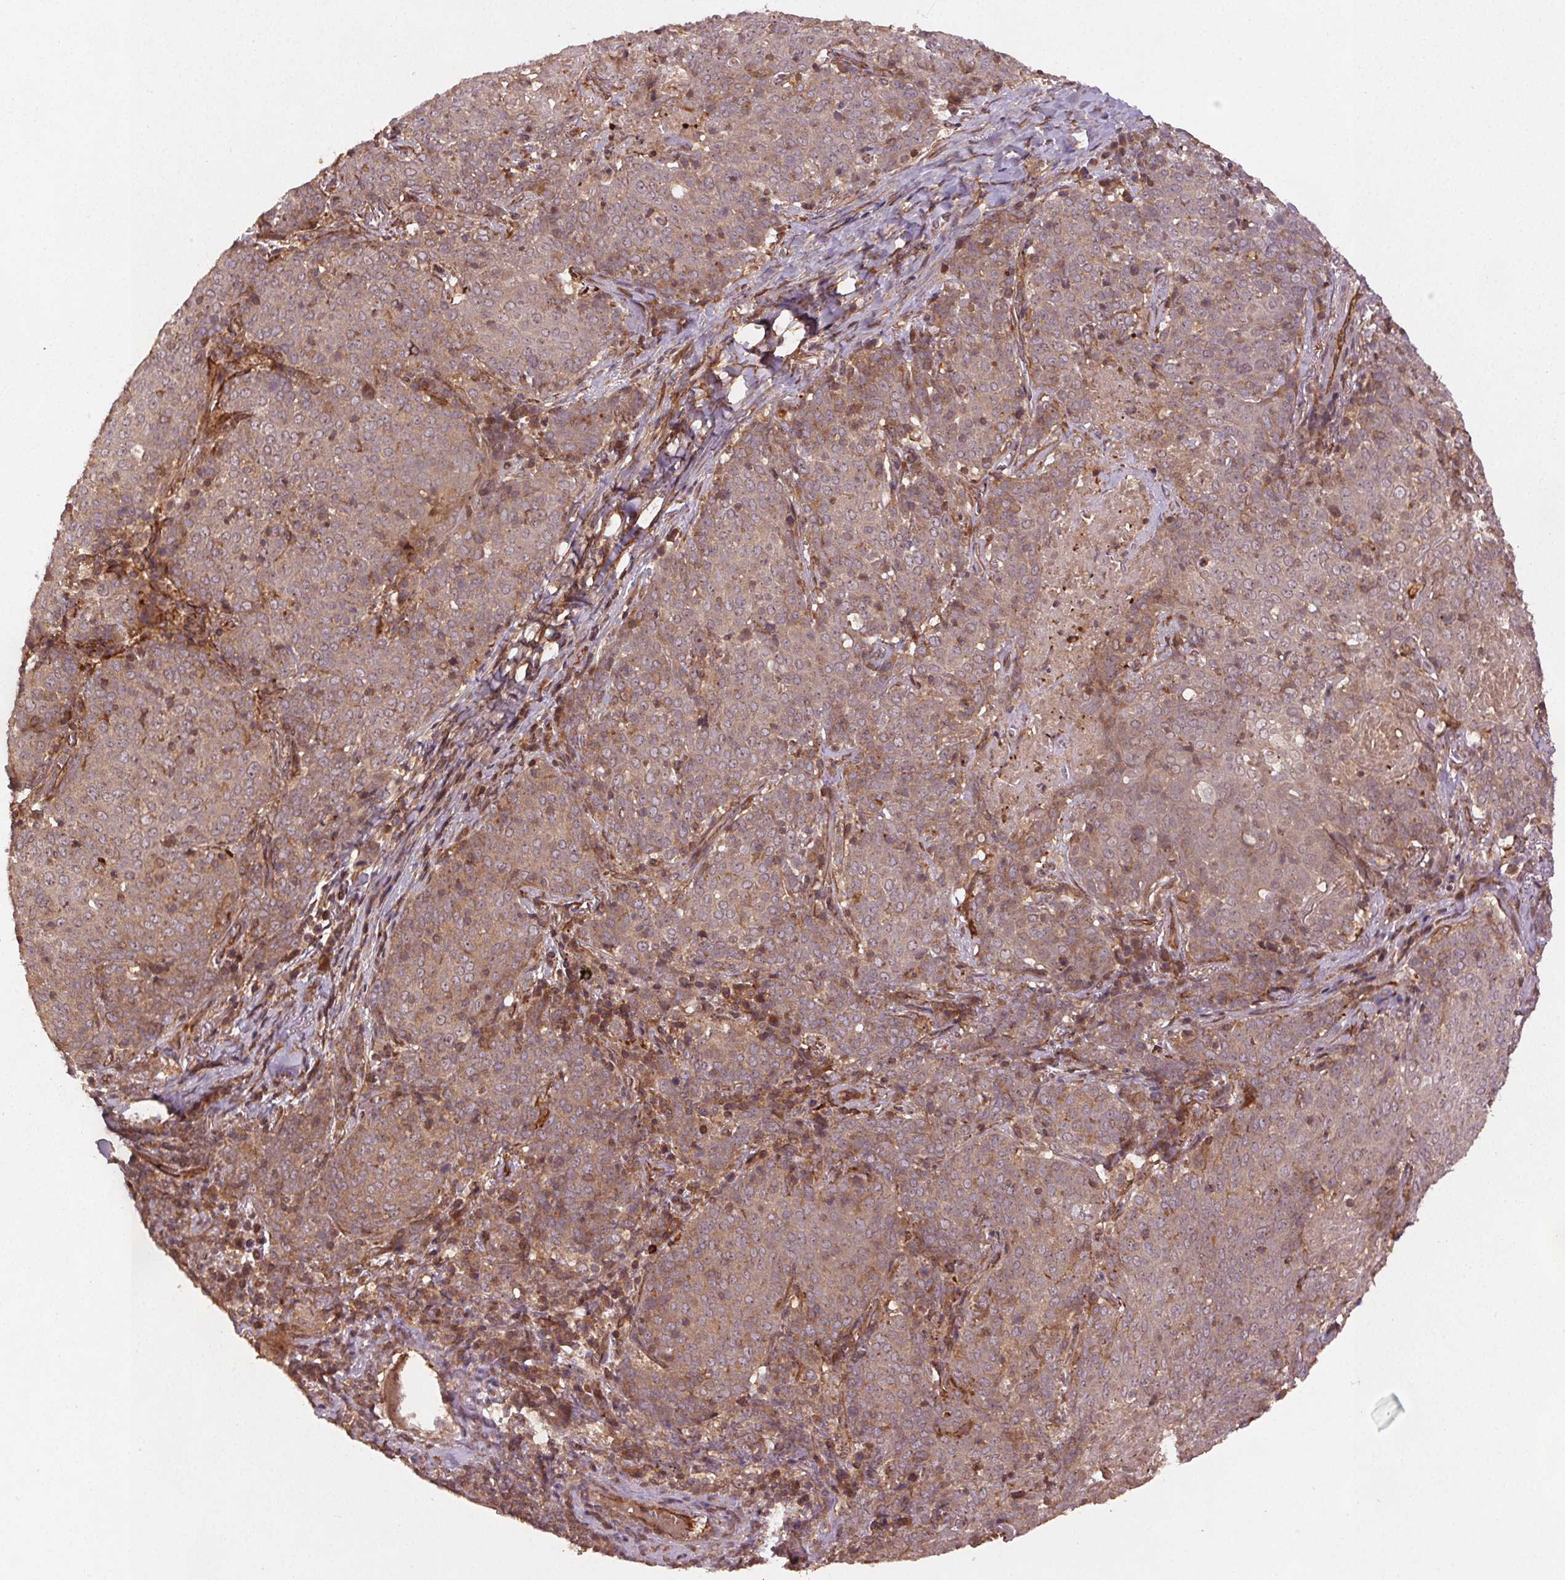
{"staining": {"intensity": "moderate", "quantity": "25%-75%", "location": "cytoplasmic/membranous"}, "tissue": "lung cancer", "cell_type": "Tumor cells", "image_type": "cancer", "snomed": [{"axis": "morphology", "description": "Squamous cell carcinoma, NOS"}, {"axis": "topography", "description": "Lung"}], "caption": "Tumor cells exhibit medium levels of moderate cytoplasmic/membranous positivity in approximately 25%-75% of cells in human squamous cell carcinoma (lung). Immunohistochemistry (ihc) stains the protein in brown and the nuclei are stained blue.", "gene": "SEC14L2", "patient": {"sex": "male", "age": 82}}